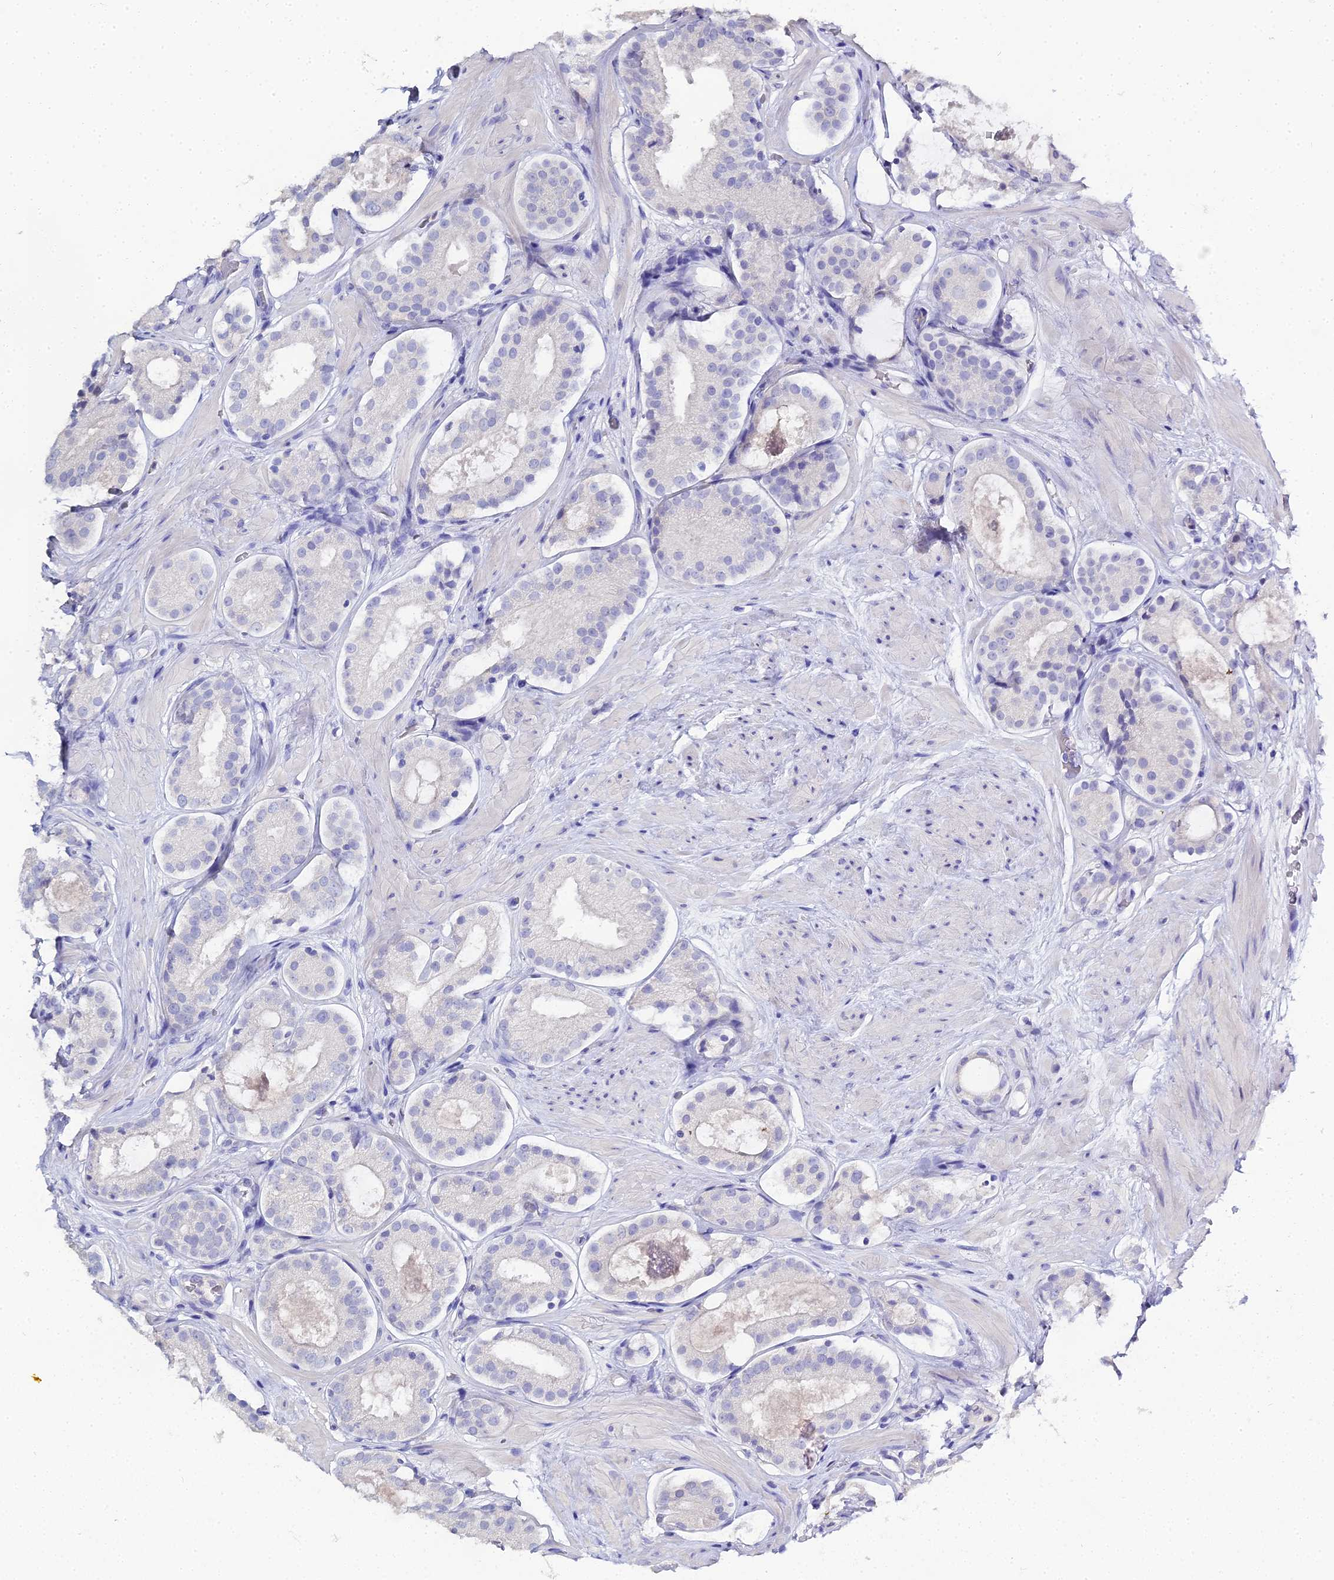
{"staining": {"intensity": "negative", "quantity": "none", "location": "none"}, "tissue": "prostate cancer", "cell_type": "Tumor cells", "image_type": "cancer", "snomed": [{"axis": "morphology", "description": "Adenocarcinoma, High grade"}, {"axis": "topography", "description": "Prostate"}], "caption": "This is an immunohistochemistry (IHC) micrograph of human prostate high-grade adenocarcinoma. There is no staining in tumor cells.", "gene": "S100A7", "patient": {"sex": "male", "age": 65}}